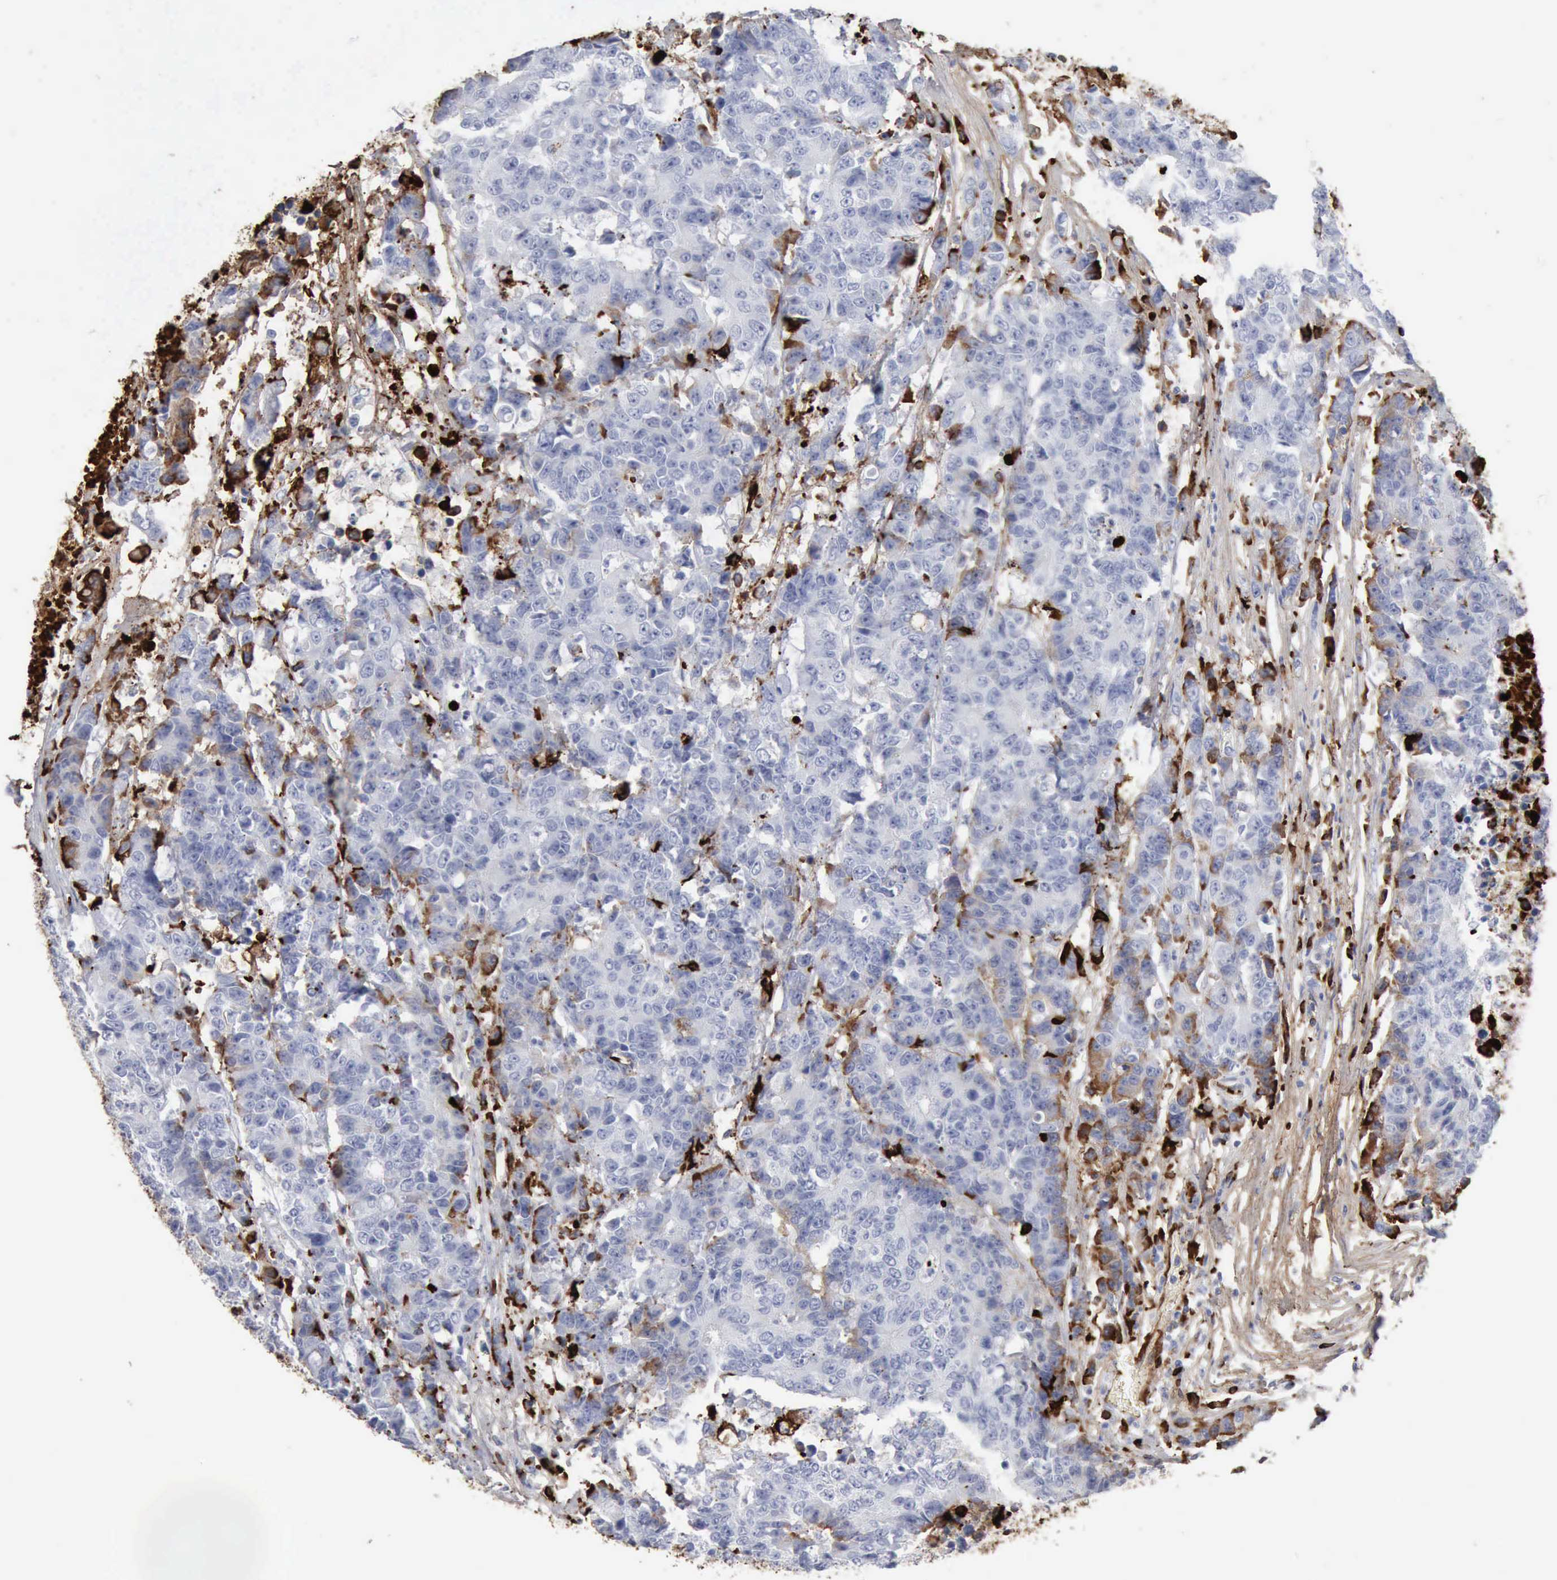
{"staining": {"intensity": "negative", "quantity": "none", "location": "none"}, "tissue": "colorectal cancer", "cell_type": "Tumor cells", "image_type": "cancer", "snomed": [{"axis": "morphology", "description": "Adenocarcinoma, NOS"}, {"axis": "topography", "description": "Colon"}], "caption": "High magnification brightfield microscopy of colorectal adenocarcinoma stained with DAB (3,3'-diaminobenzidine) (brown) and counterstained with hematoxylin (blue): tumor cells show no significant staining. (DAB immunohistochemistry visualized using brightfield microscopy, high magnification).", "gene": "C4BPA", "patient": {"sex": "female", "age": 86}}